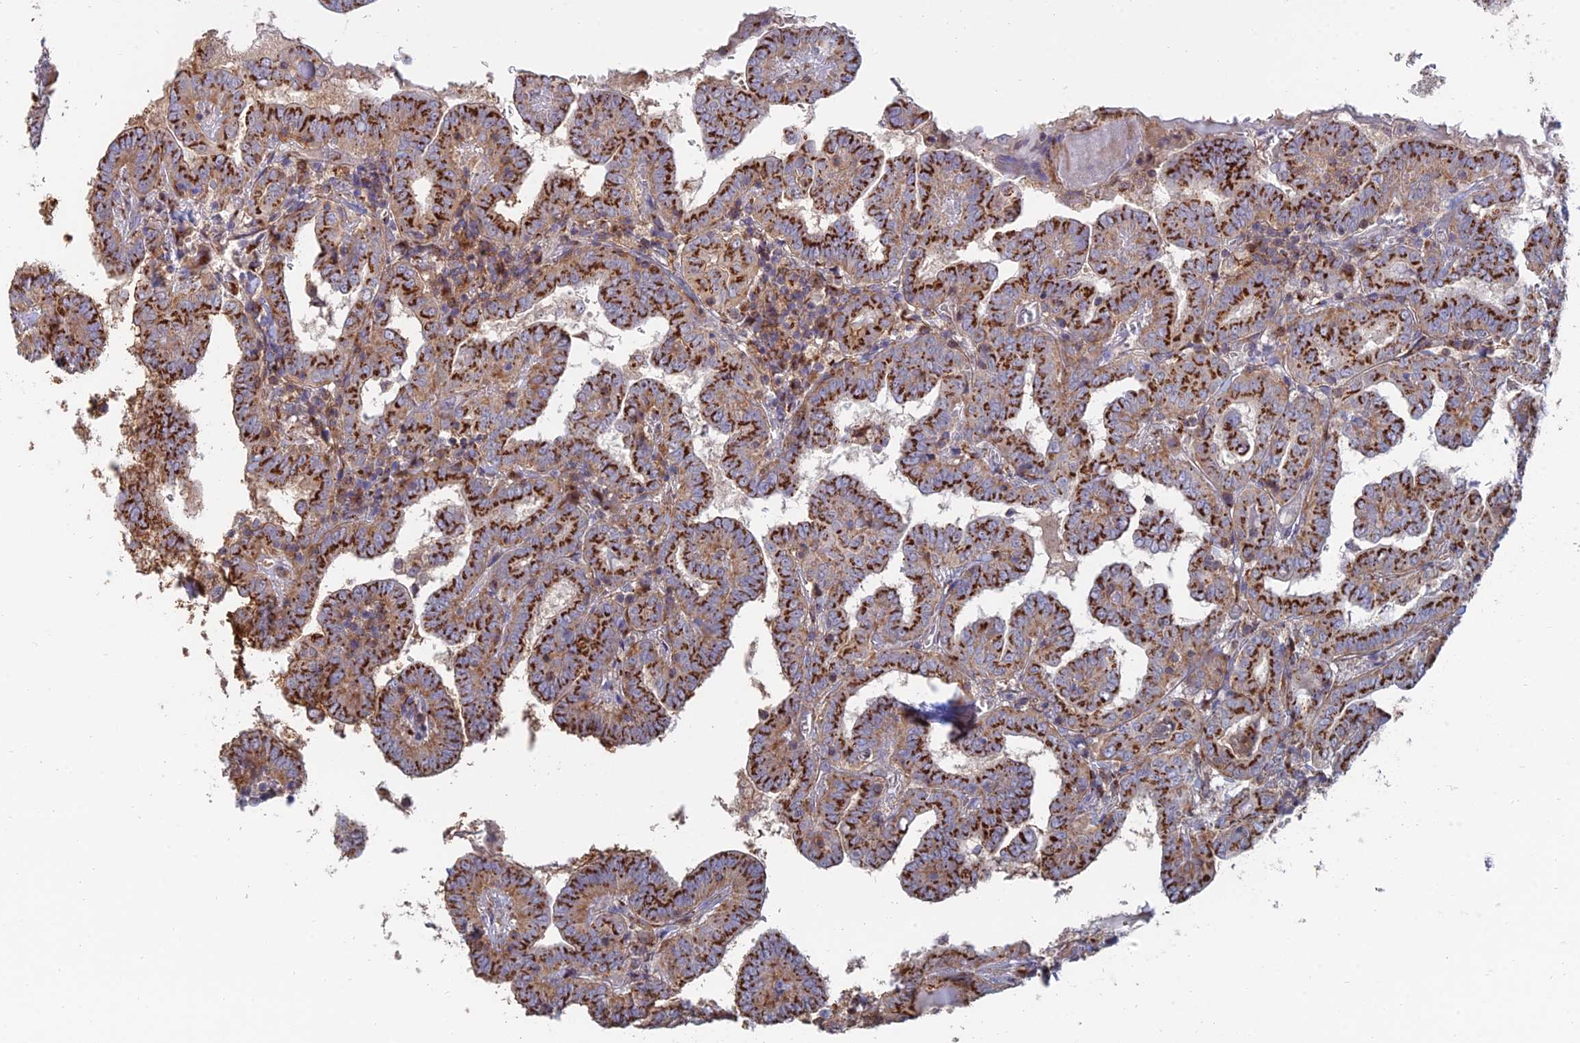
{"staining": {"intensity": "strong", "quantity": ">75%", "location": "cytoplasmic/membranous"}, "tissue": "thyroid cancer", "cell_type": "Tumor cells", "image_type": "cancer", "snomed": [{"axis": "morphology", "description": "Papillary adenocarcinoma, NOS"}, {"axis": "topography", "description": "Thyroid gland"}], "caption": "Strong cytoplasmic/membranous positivity for a protein is seen in about >75% of tumor cells of thyroid cancer (papillary adenocarcinoma) using immunohistochemistry (IHC).", "gene": "HS2ST1", "patient": {"sex": "female", "age": 72}}